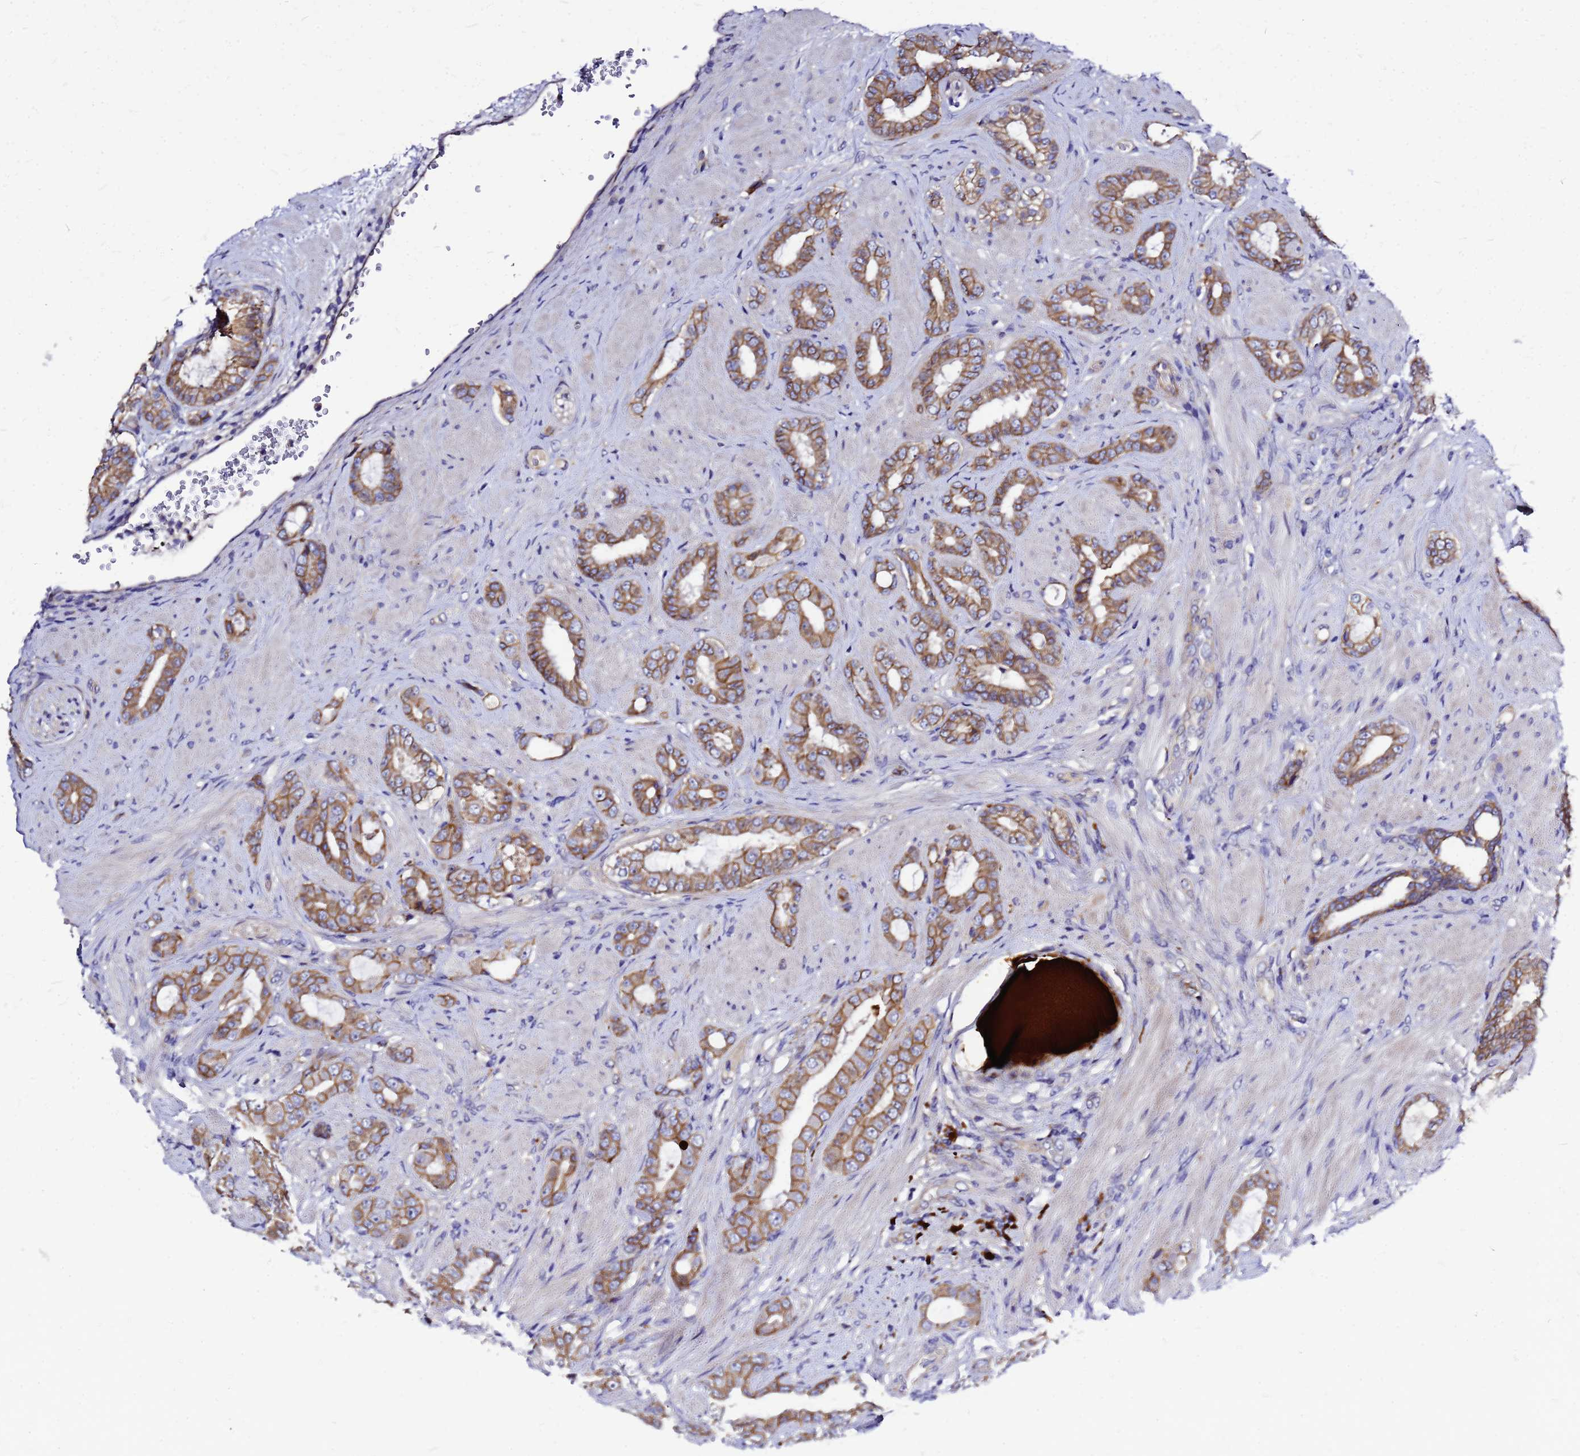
{"staining": {"intensity": "moderate", "quantity": ">75%", "location": "cytoplasmic/membranous"}, "tissue": "prostate cancer", "cell_type": "Tumor cells", "image_type": "cancer", "snomed": [{"axis": "morphology", "description": "Adenocarcinoma, Low grade"}, {"axis": "topography", "description": "Prostate"}], "caption": "IHC of human adenocarcinoma (low-grade) (prostate) exhibits medium levels of moderate cytoplasmic/membranous expression in approximately >75% of tumor cells.", "gene": "FBXW5", "patient": {"sex": "male", "age": 57}}